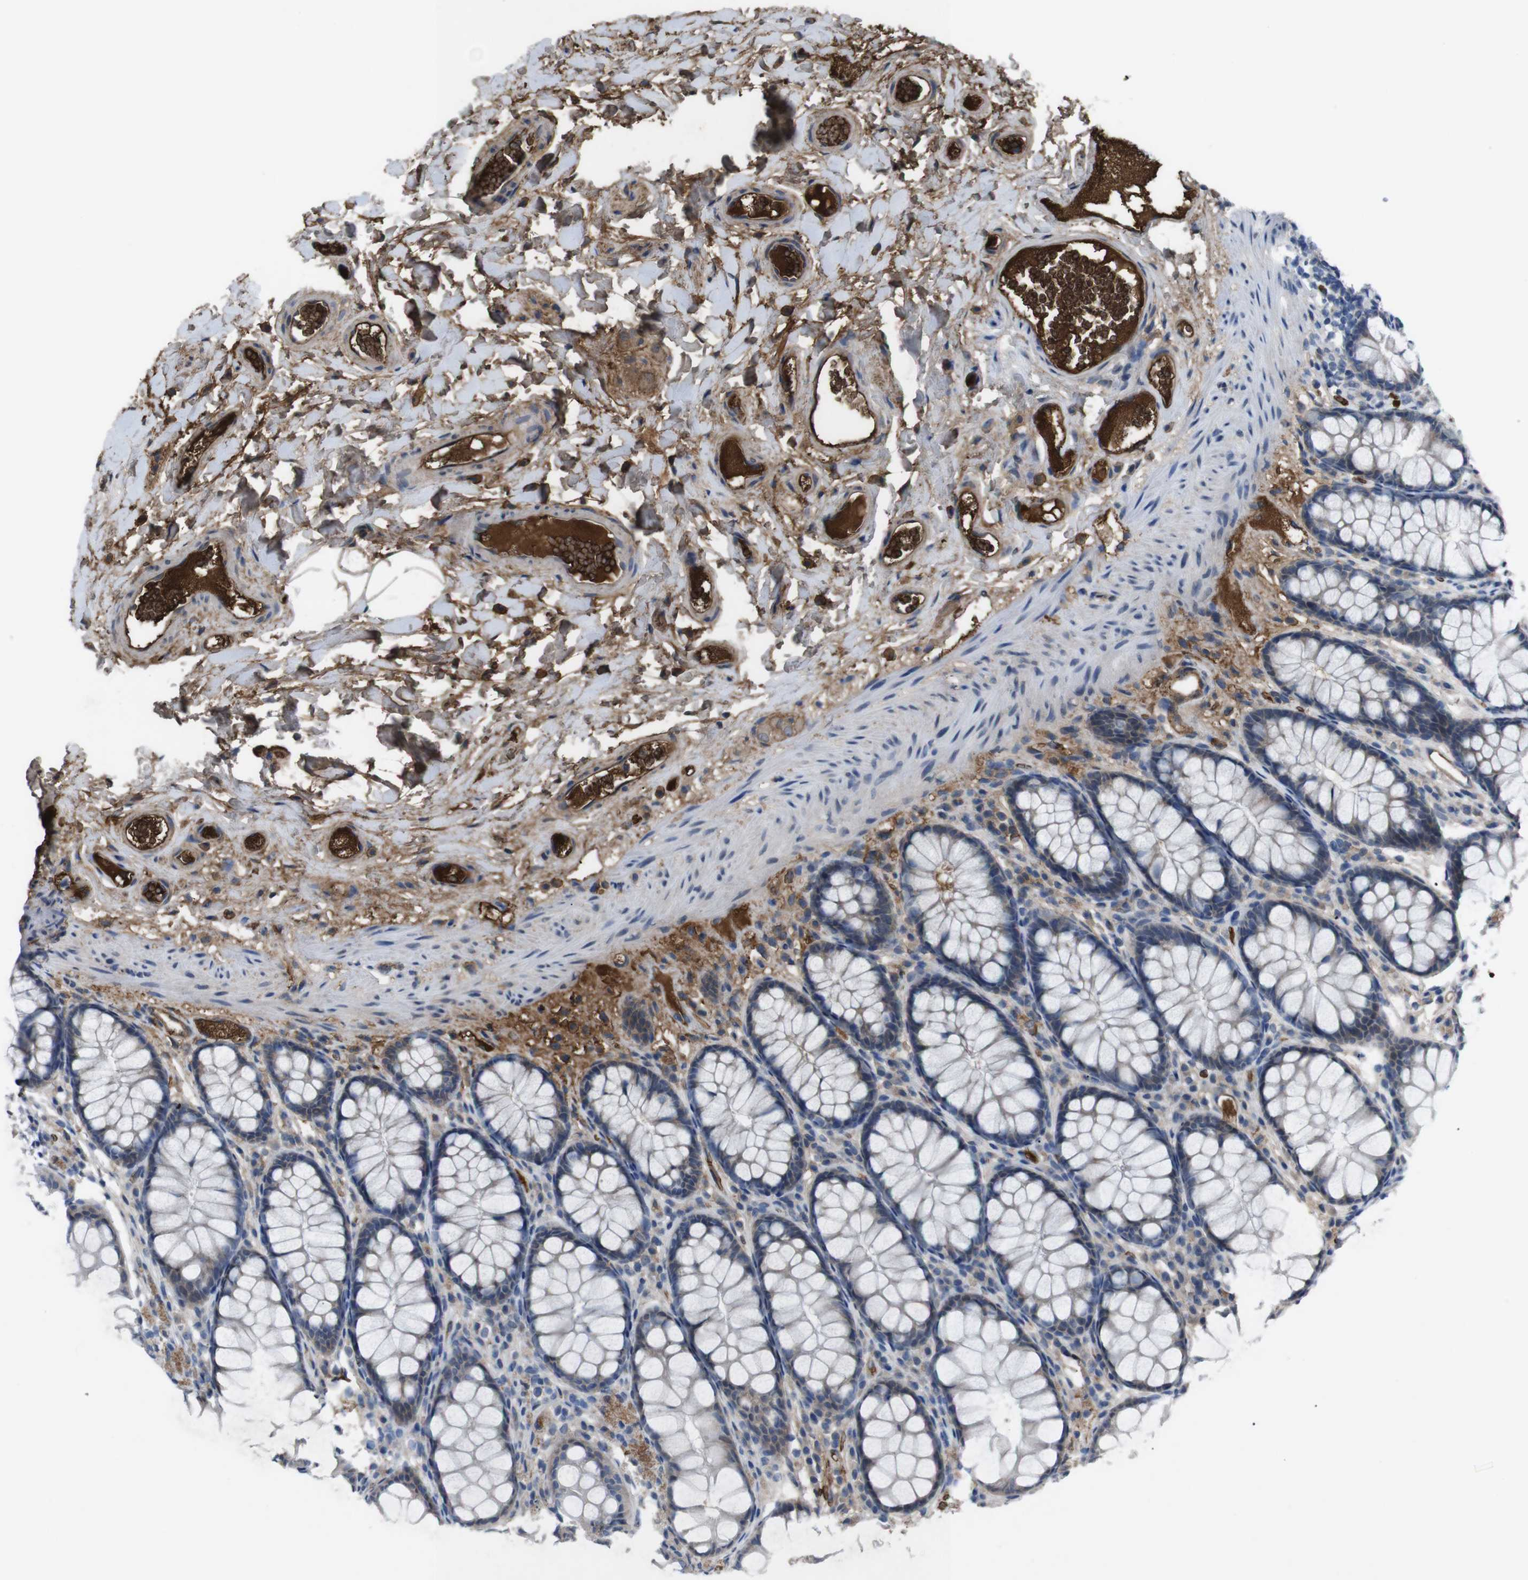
{"staining": {"intensity": "negative", "quantity": "none", "location": "none"}, "tissue": "colon", "cell_type": "Endothelial cells", "image_type": "normal", "snomed": [{"axis": "morphology", "description": "Normal tissue, NOS"}, {"axis": "topography", "description": "Colon"}], "caption": "Protein analysis of benign colon shows no significant expression in endothelial cells. (DAB (3,3'-diaminobenzidine) IHC, high magnification).", "gene": "SPTB", "patient": {"sex": "female", "age": 55}}